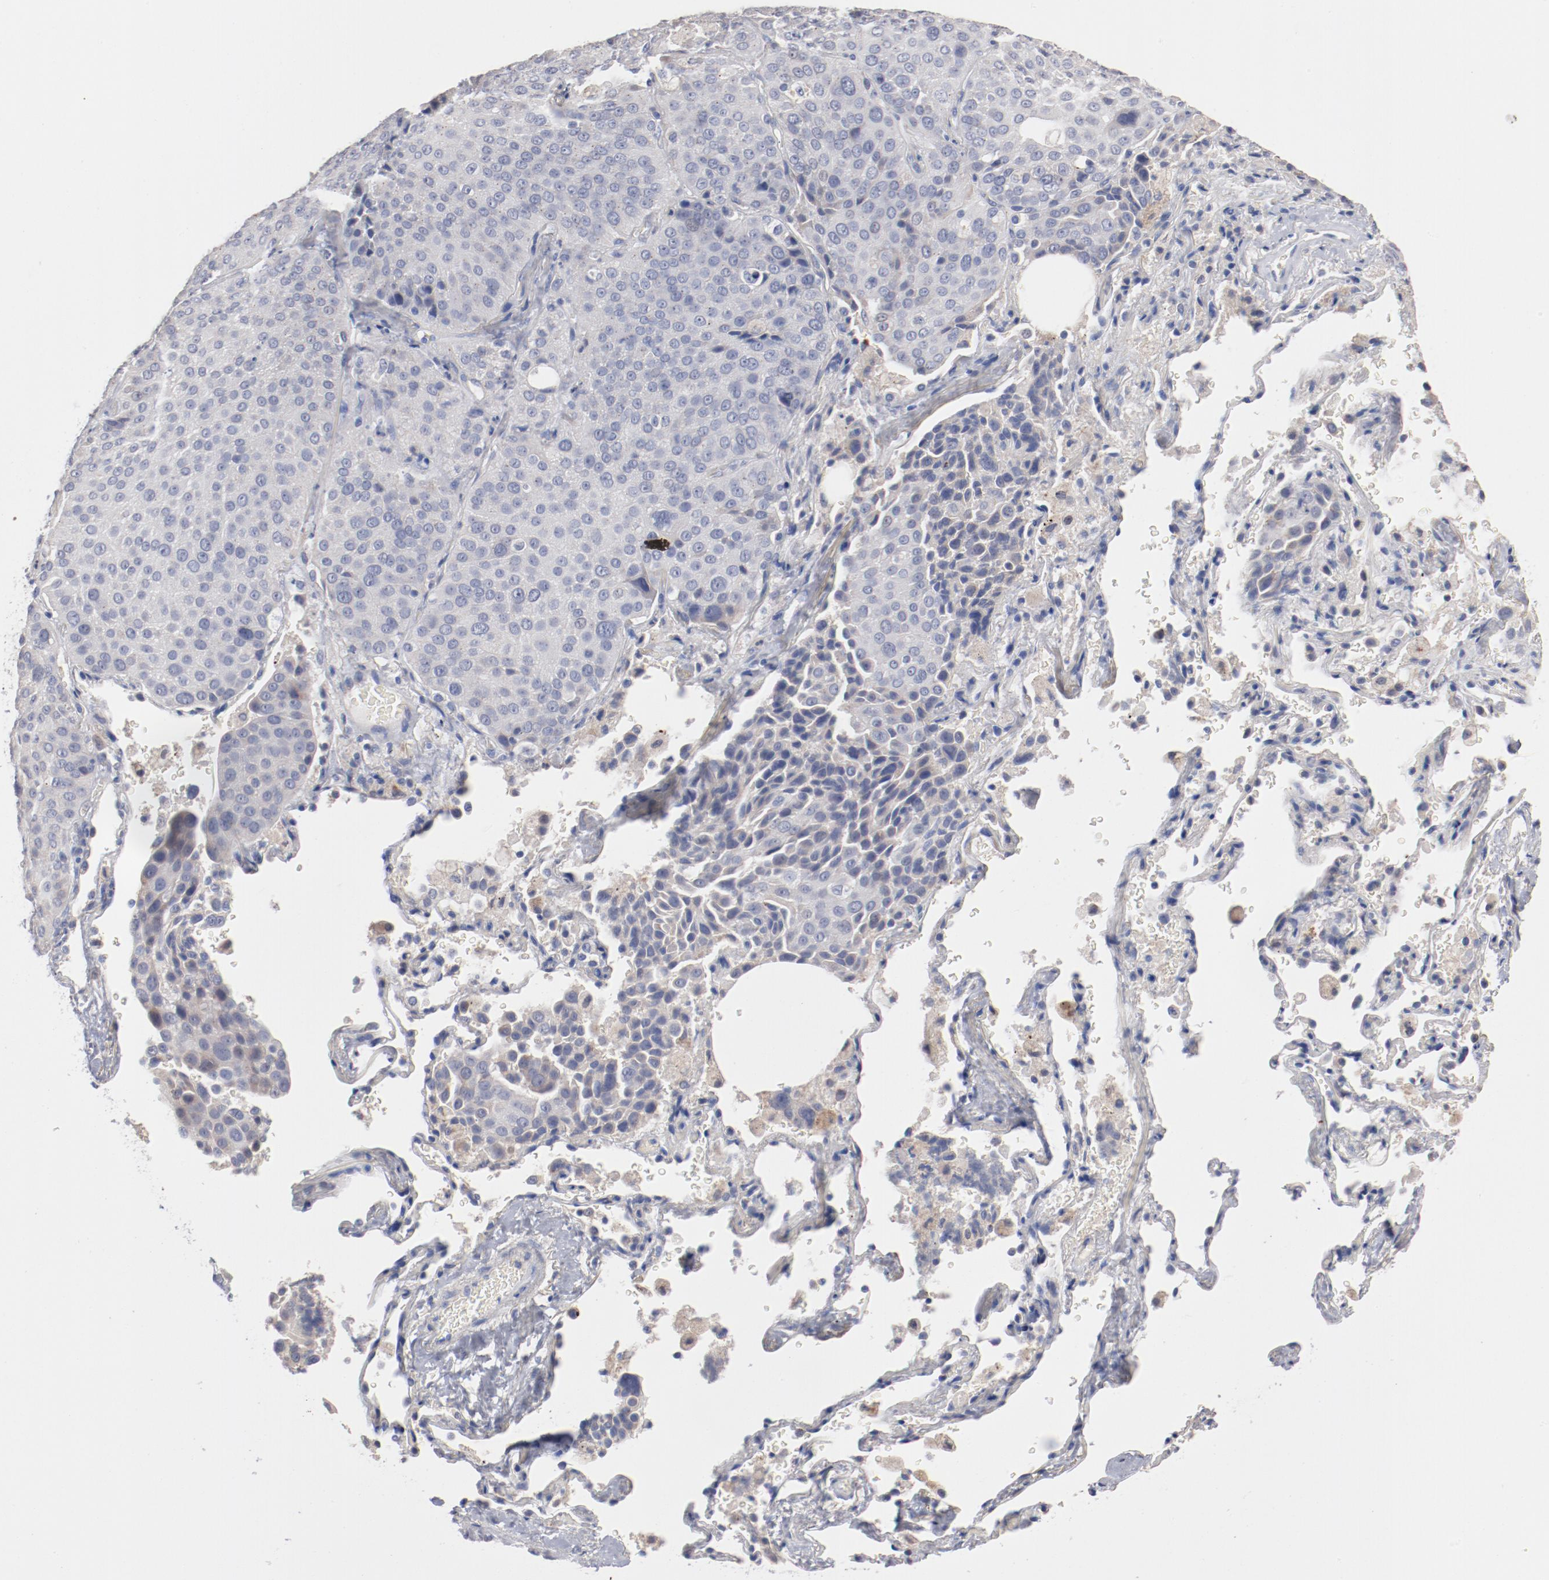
{"staining": {"intensity": "negative", "quantity": "none", "location": "none"}, "tissue": "lung cancer", "cell_type": "Tumor cells", "image_type": "cancer", "snomed": [{"axis": "morphology", "description": "Squamous cell carcinoma, NOS"}, {"axis": "topography", "description": "Lung"}], "caption": "This is a photomicrograph of IHC staining of lung cancer, which shows no staining in tumor cells. (DAB immunohistochemistry, high magnification).", "gene": "AK7", "patient": {"sex": "male", "age": 54}}